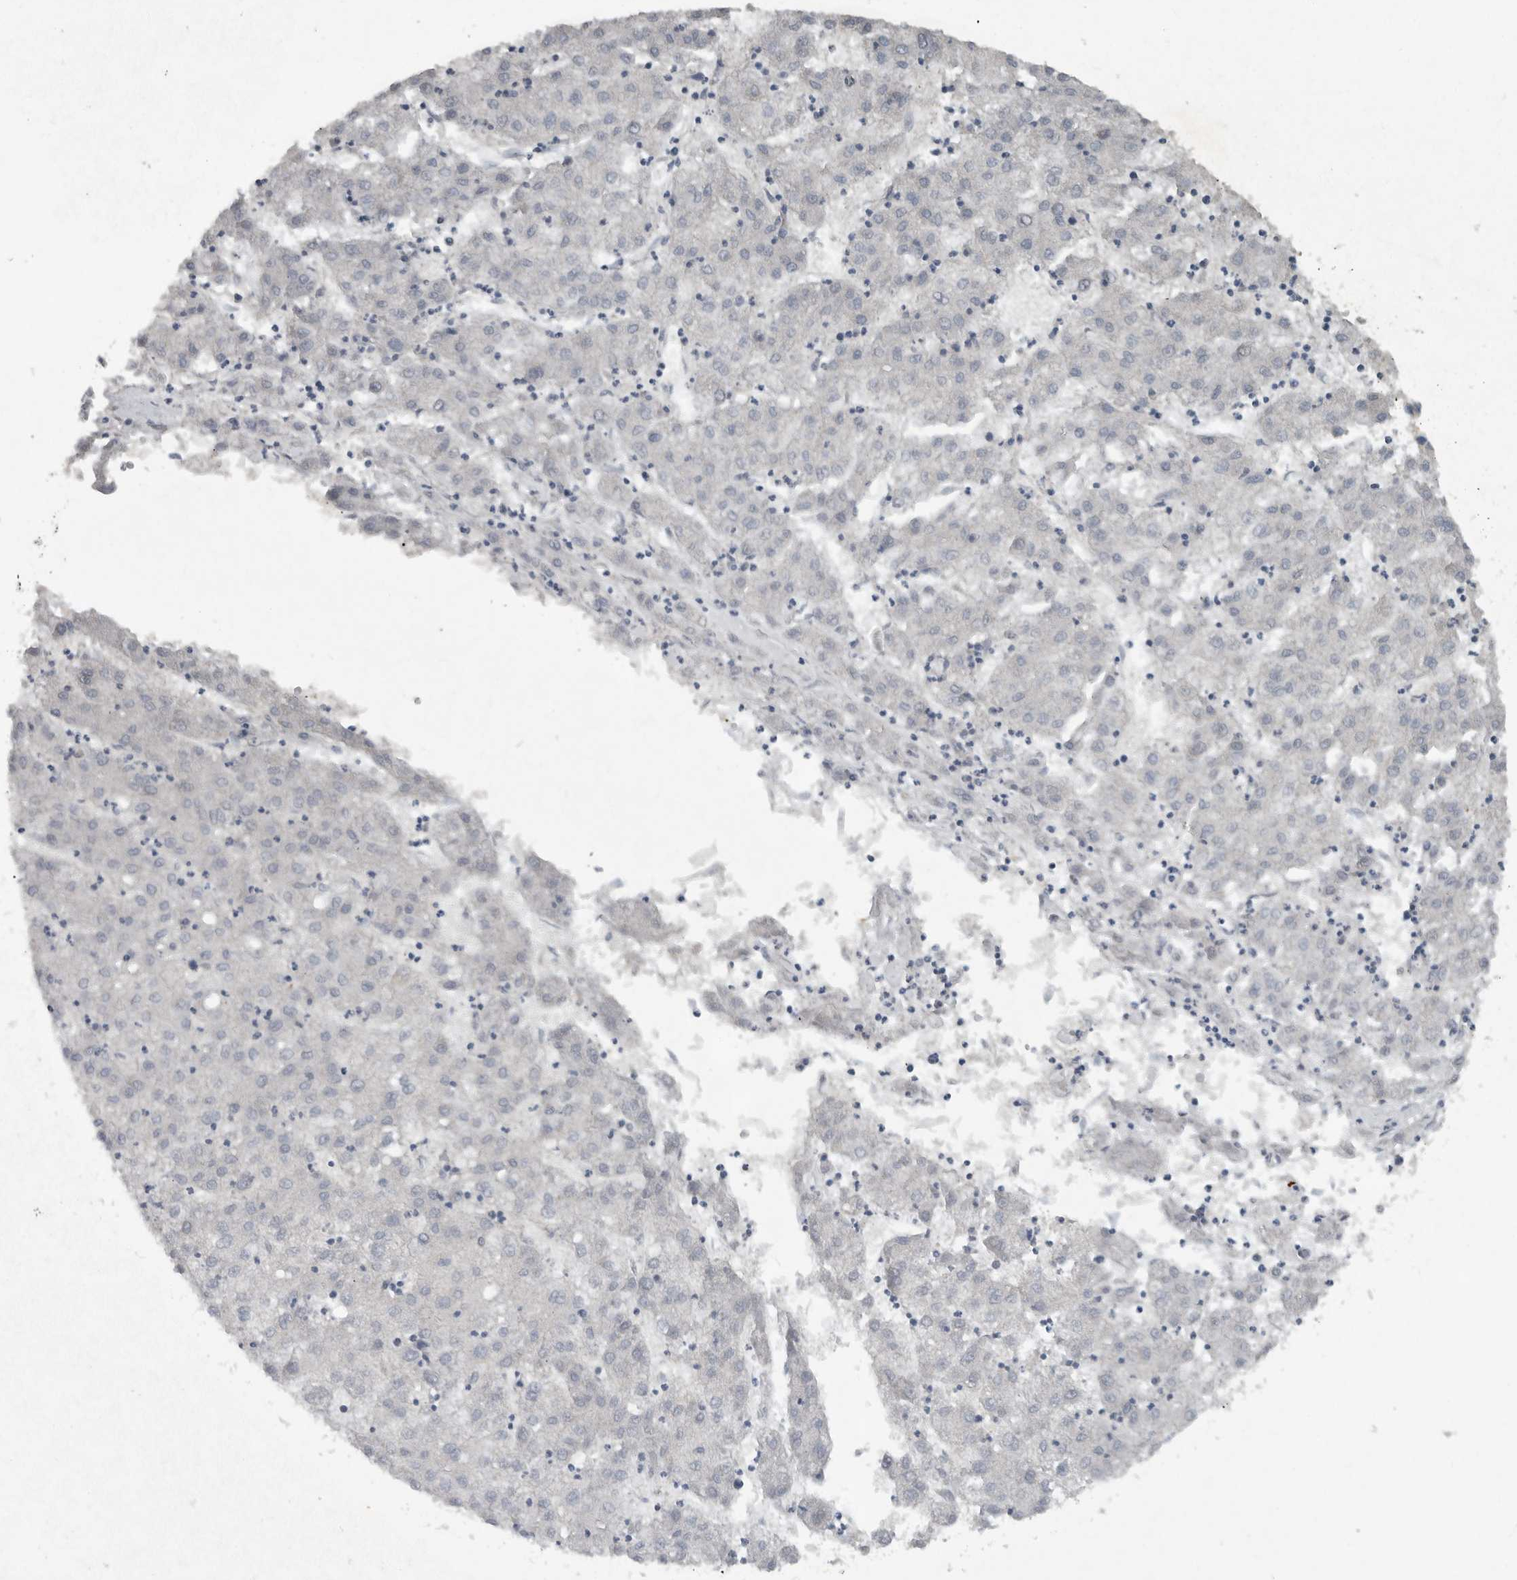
{"staining": {"intensity": "negative", "quantity": "none", "location": "none"}, "tissue": "liver cancer", "cell_type": "Tumor cells", "image_type": "cancer", "snomed": [{"axis": "morphology", "description": "Carcinoma, Hepatocellular, NOS"}, {"axis": "topography", "description": "Liver"}], "caption": "Immunohistochemical staining of human liver hepatocellular carcinoma exhibits no significant staining in tumor cells.", "gene": "IL20", "patient": {"sex": "male", "age": 72}}